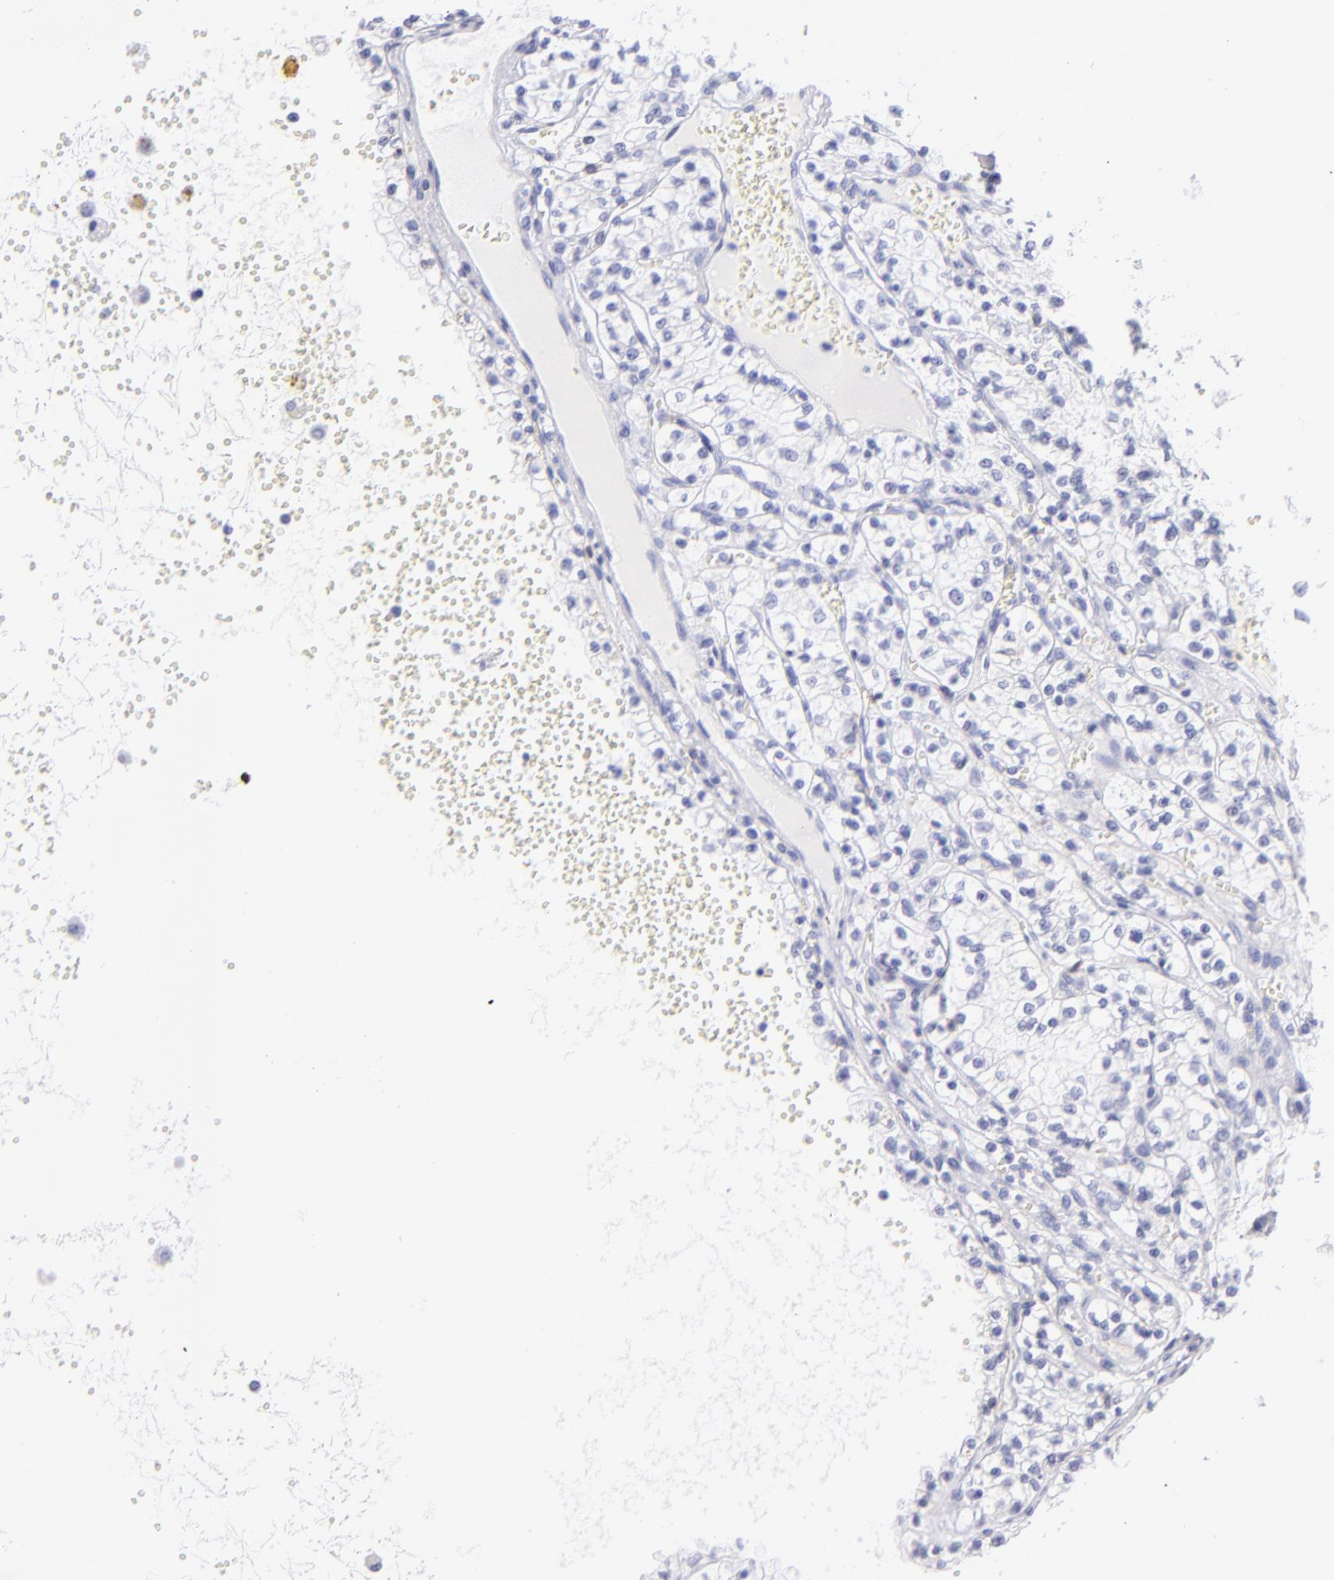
{"staining": {"intensity": "negative", "quantity": "none", "location": "none"}, "tissue": "renal cancer", "cell_type": "Tumor cells", "image_type": "cancer", "snomed": [{"axis": "morphology", "description": "Adenocarcinoma, NOS"}, {"axis": "topography", "description": "Kidney"}], "caption": "IHC micrograph of renal cancer stained for a protein (brown), which displays no expression in tumor cells.", "gene": "CD69", "patient": {"sex": "male", "age": 61}}